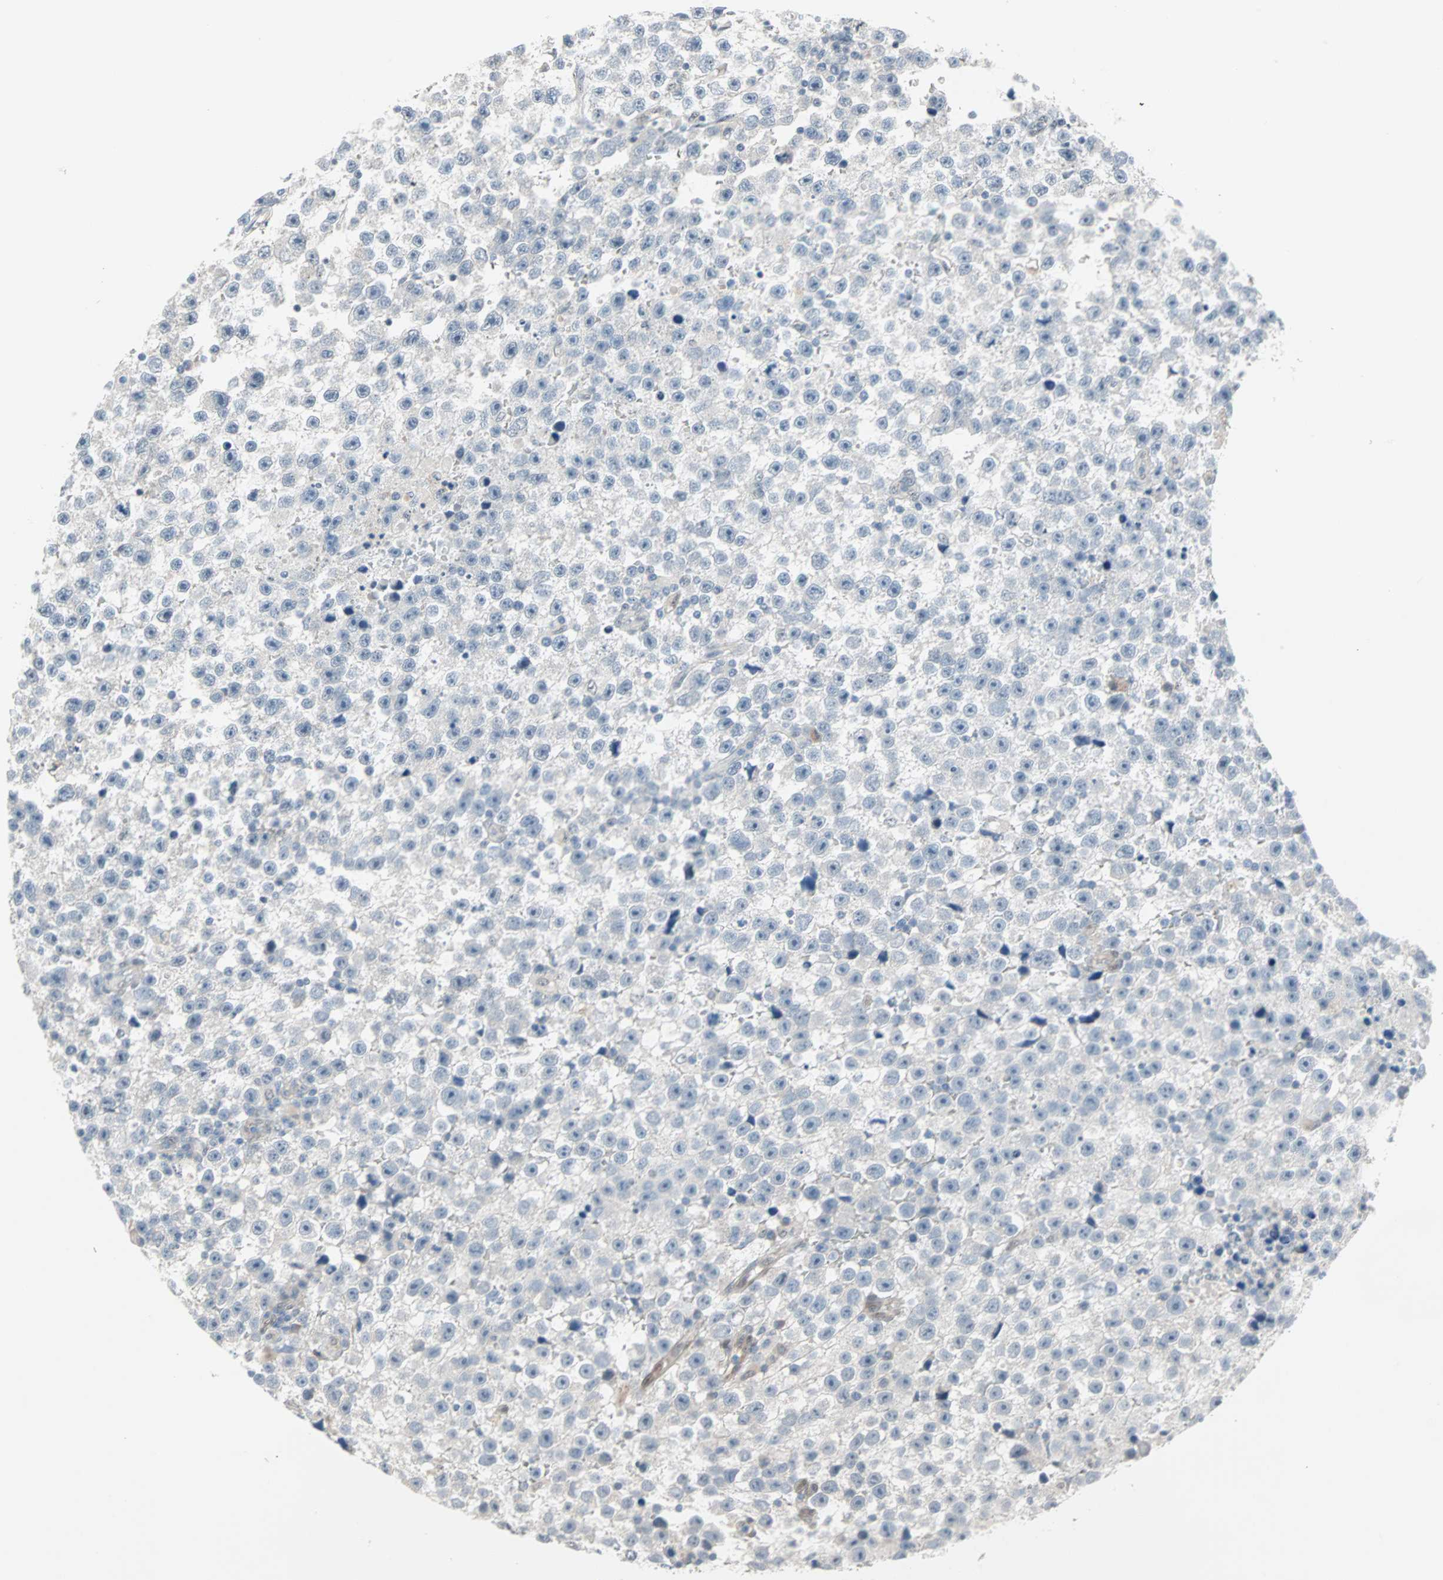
{"staining": {"intensity": "negative", "quantity": "none", "location": "none"}, "tissue": "testis cancer", "cell_type": "Tumor cells", "image_type": "cancer", "snomed": [{"axis": "morphology", "description": "Seminoma, NOS"}, {"axis": "topography", "description": "Testis"}], "caption": "A micrograph of seminoma (testis) stained for a protein demonstrates no brown staining in tumor cells.", "gene": "CAND2", "patient": {"sex": "male", "age": 33}}